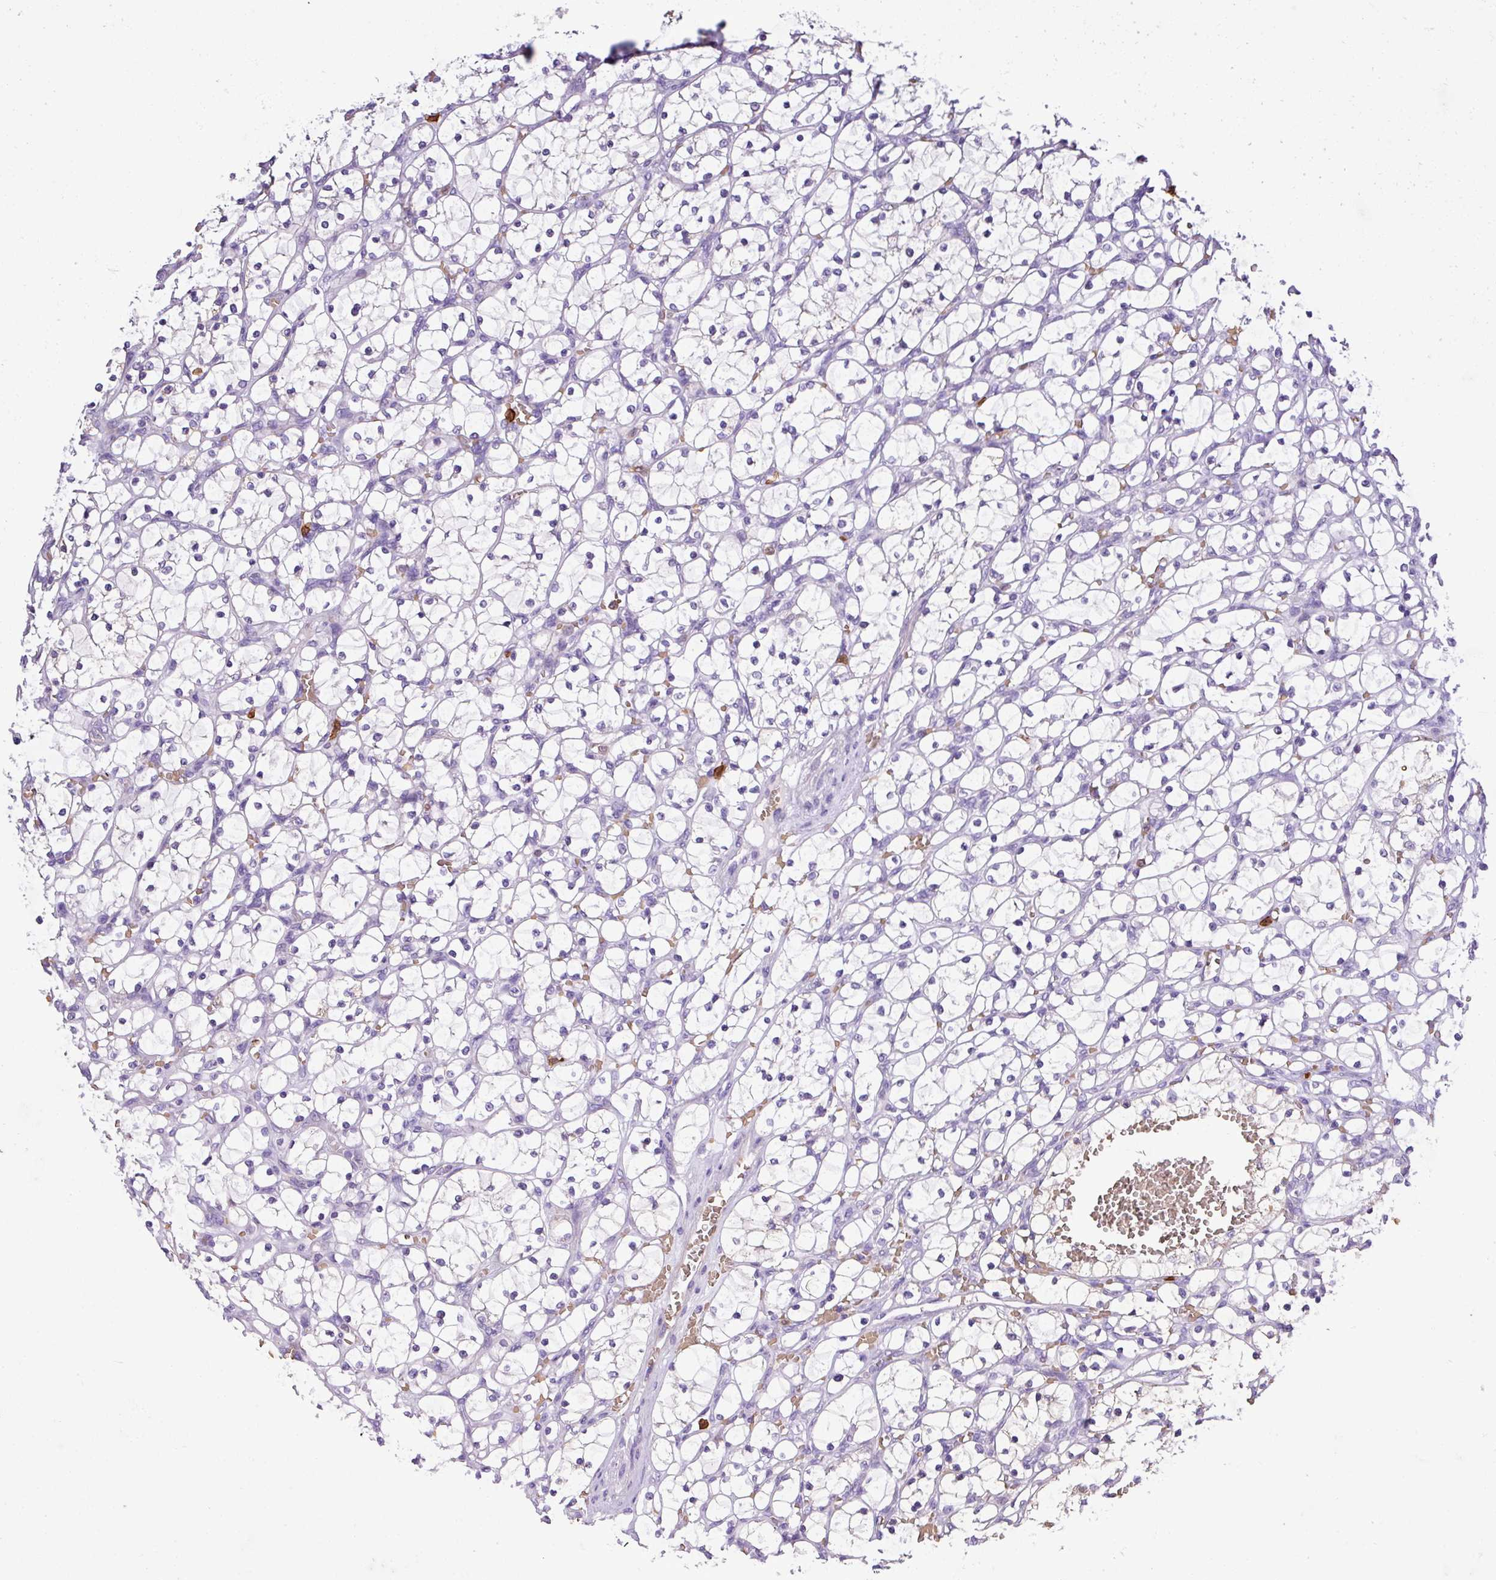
{"staining": {"intensity": "negative", "quantity": "none", "location": "none"}, "tissue": "renal cancer", "cell_type": "Tumor cells", "image_type": "cancer", "snomed": [{"axis": "morphology", "description": "Adenocarcinoma, NOS"}, {"axis": "topography", "description": "Kidney"}], "caption": "Immunohistochemical staining of renal adenocarcinoma shows no significant positivity in tumor cells.", "gene": "MGAT4B", "patient": {"sex": "female", "age": 69}}